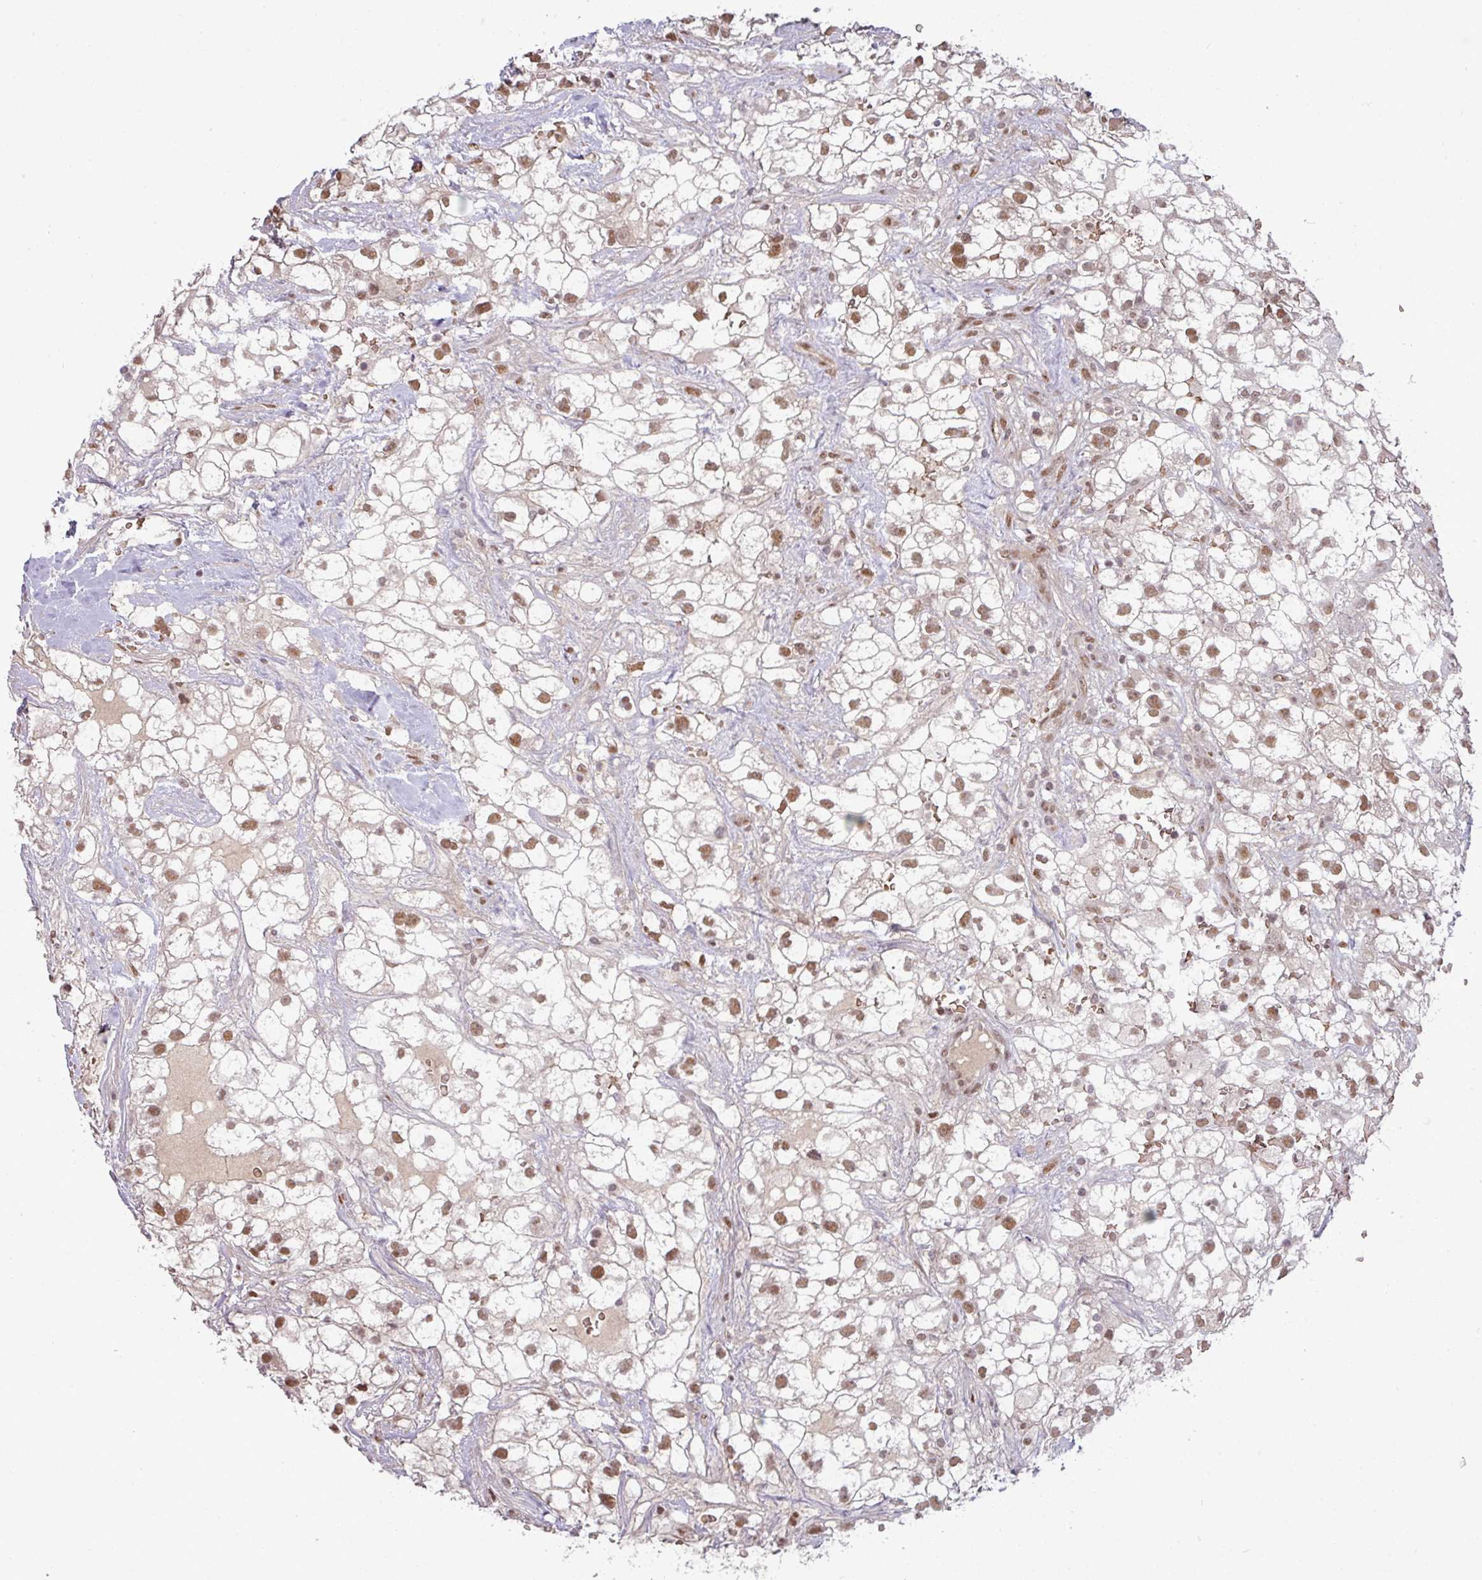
{"staining": {"intensity": "moderate", "quantity": ">75%", "location": "nuclear"}, "tissue": "renal cancer", "cell_type": "Tumor cells", "image_type": "cancer", "snomed": [{"axis": "morphology", "description": "Adenocarcinoma, NOS"}, {"axis": "topography", "description": "Kidney"}], "caption": "Renal adenocarcinoma tissue displays moderate nuclear positivity in approximately >75% of tumor cells", "gene": "CIC", "patient": {"sex": "male", "age": 59}}